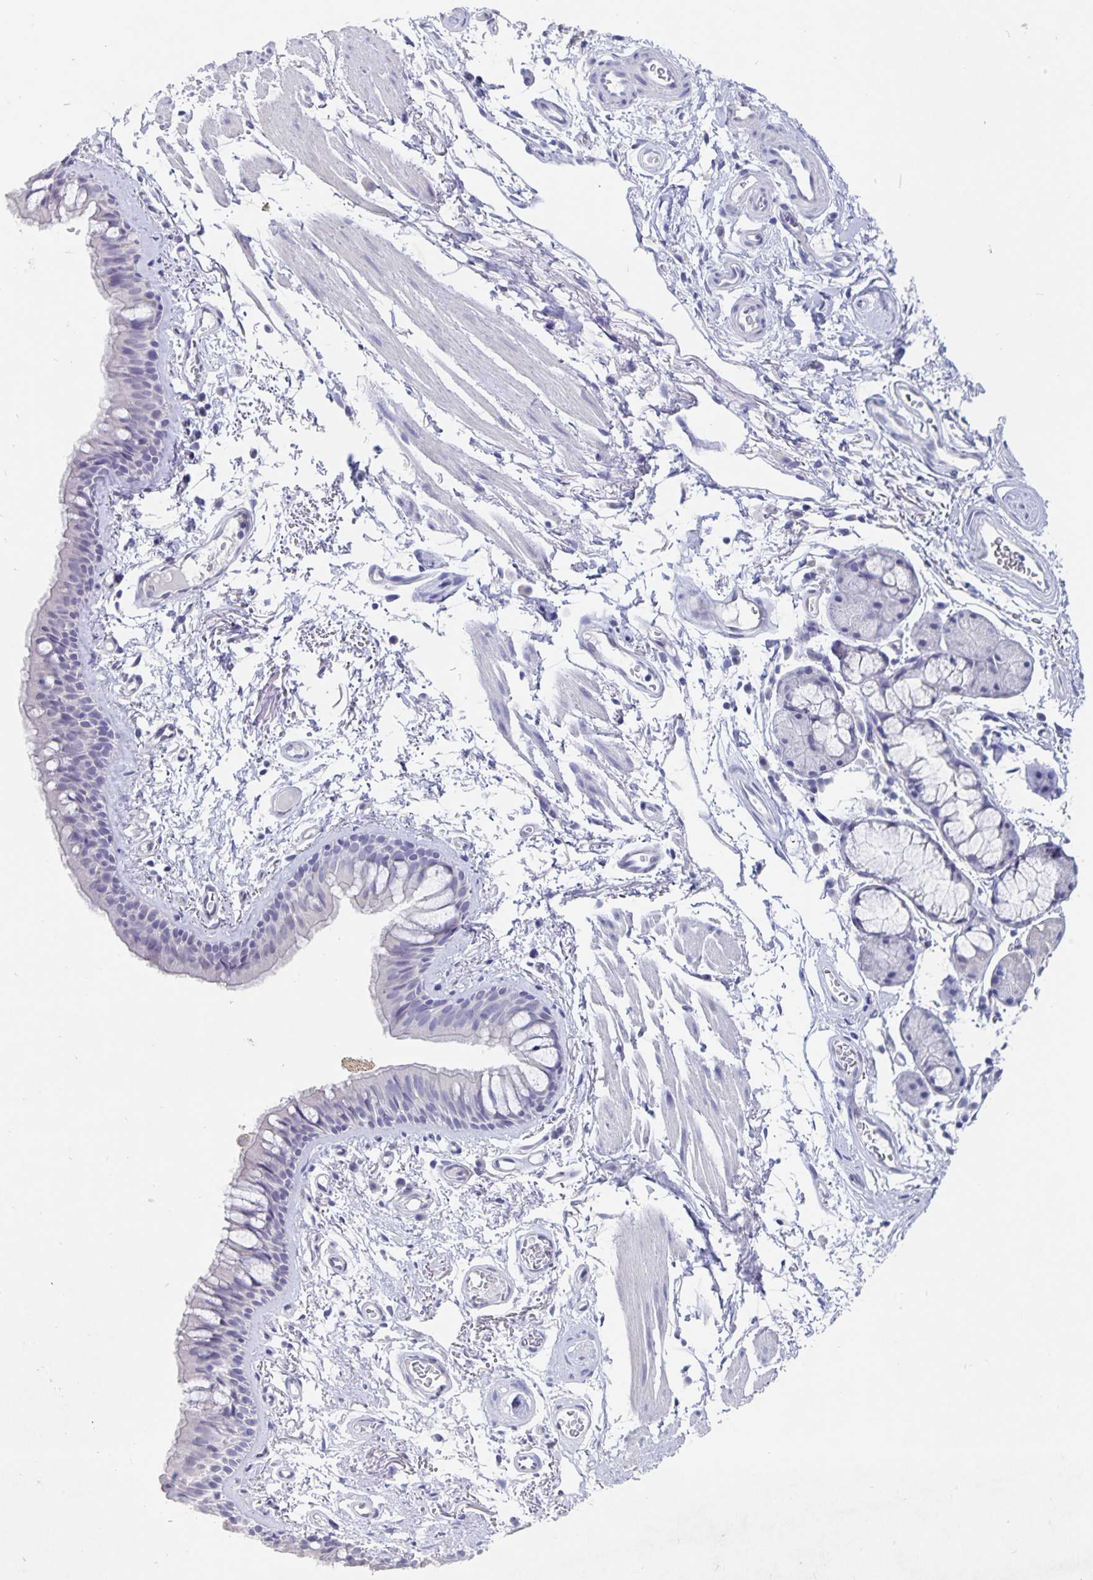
{"staining": {"intensity": "negative", "quantity": "none", "location": "none"}, "tissue": "bronchus", "cell_type": "Respiratory epithelial cells", "image_type": "normal", "snomed": [{"axis": "morphology", "description": "Normal tissue, NOS"}, {"axis": "topography", "description": "Cartilage tissue"}, {"axis": "topography", "description": "Bronchus"}], "caption": "The immunohistochemistry micrograph has no significant staining in respiratory epithelial cells of bronchus. The staining was performed using DAB (3,3'-diaminobenzidine) to visualize the protein expression in brown, while the nuclei were stained in blue with hematoxylin (Magnification: 20x).", "gene": "SMOC1", "patient": {"sex": "female", "age": 79}}